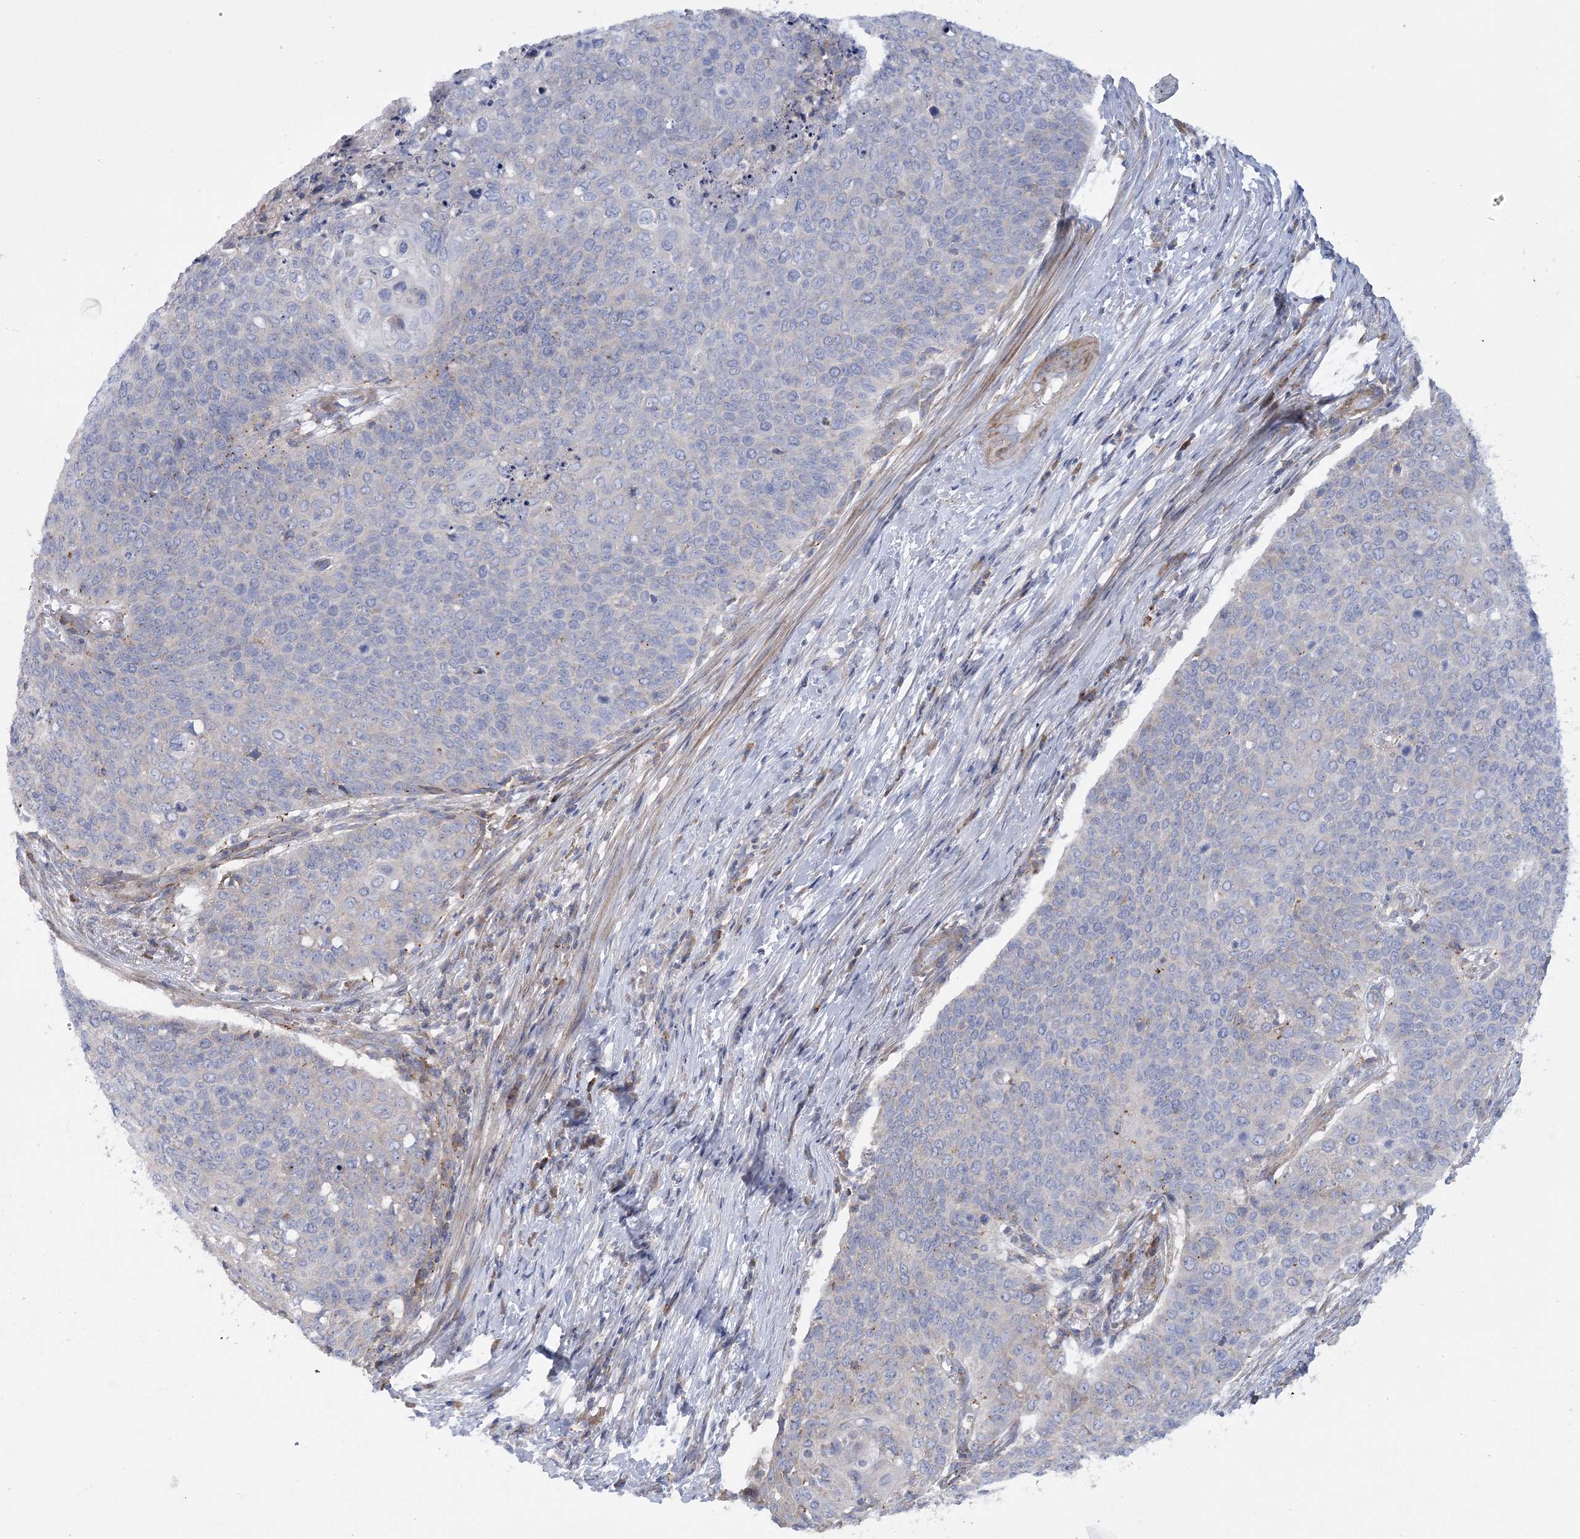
{"staining": {"intensity": "negative", "quantity": "none", "location": "none"}, "tissue": "cervical cancer", "cell_type": "Tumor cells", "image_type": "cancer", "snomed": [{"axis": "morphology", "description": "Squamous cell carcinoma, NOS"}, {"axis": "topography", "description": "Cervix"}], "caption": "Squamous cell carcinoma (cervical) stained for a protein using immunohistochemistry shows no expression tumor cells.", "gene": "ARSJ", "patient": {"sex": "female", "age": 39}}